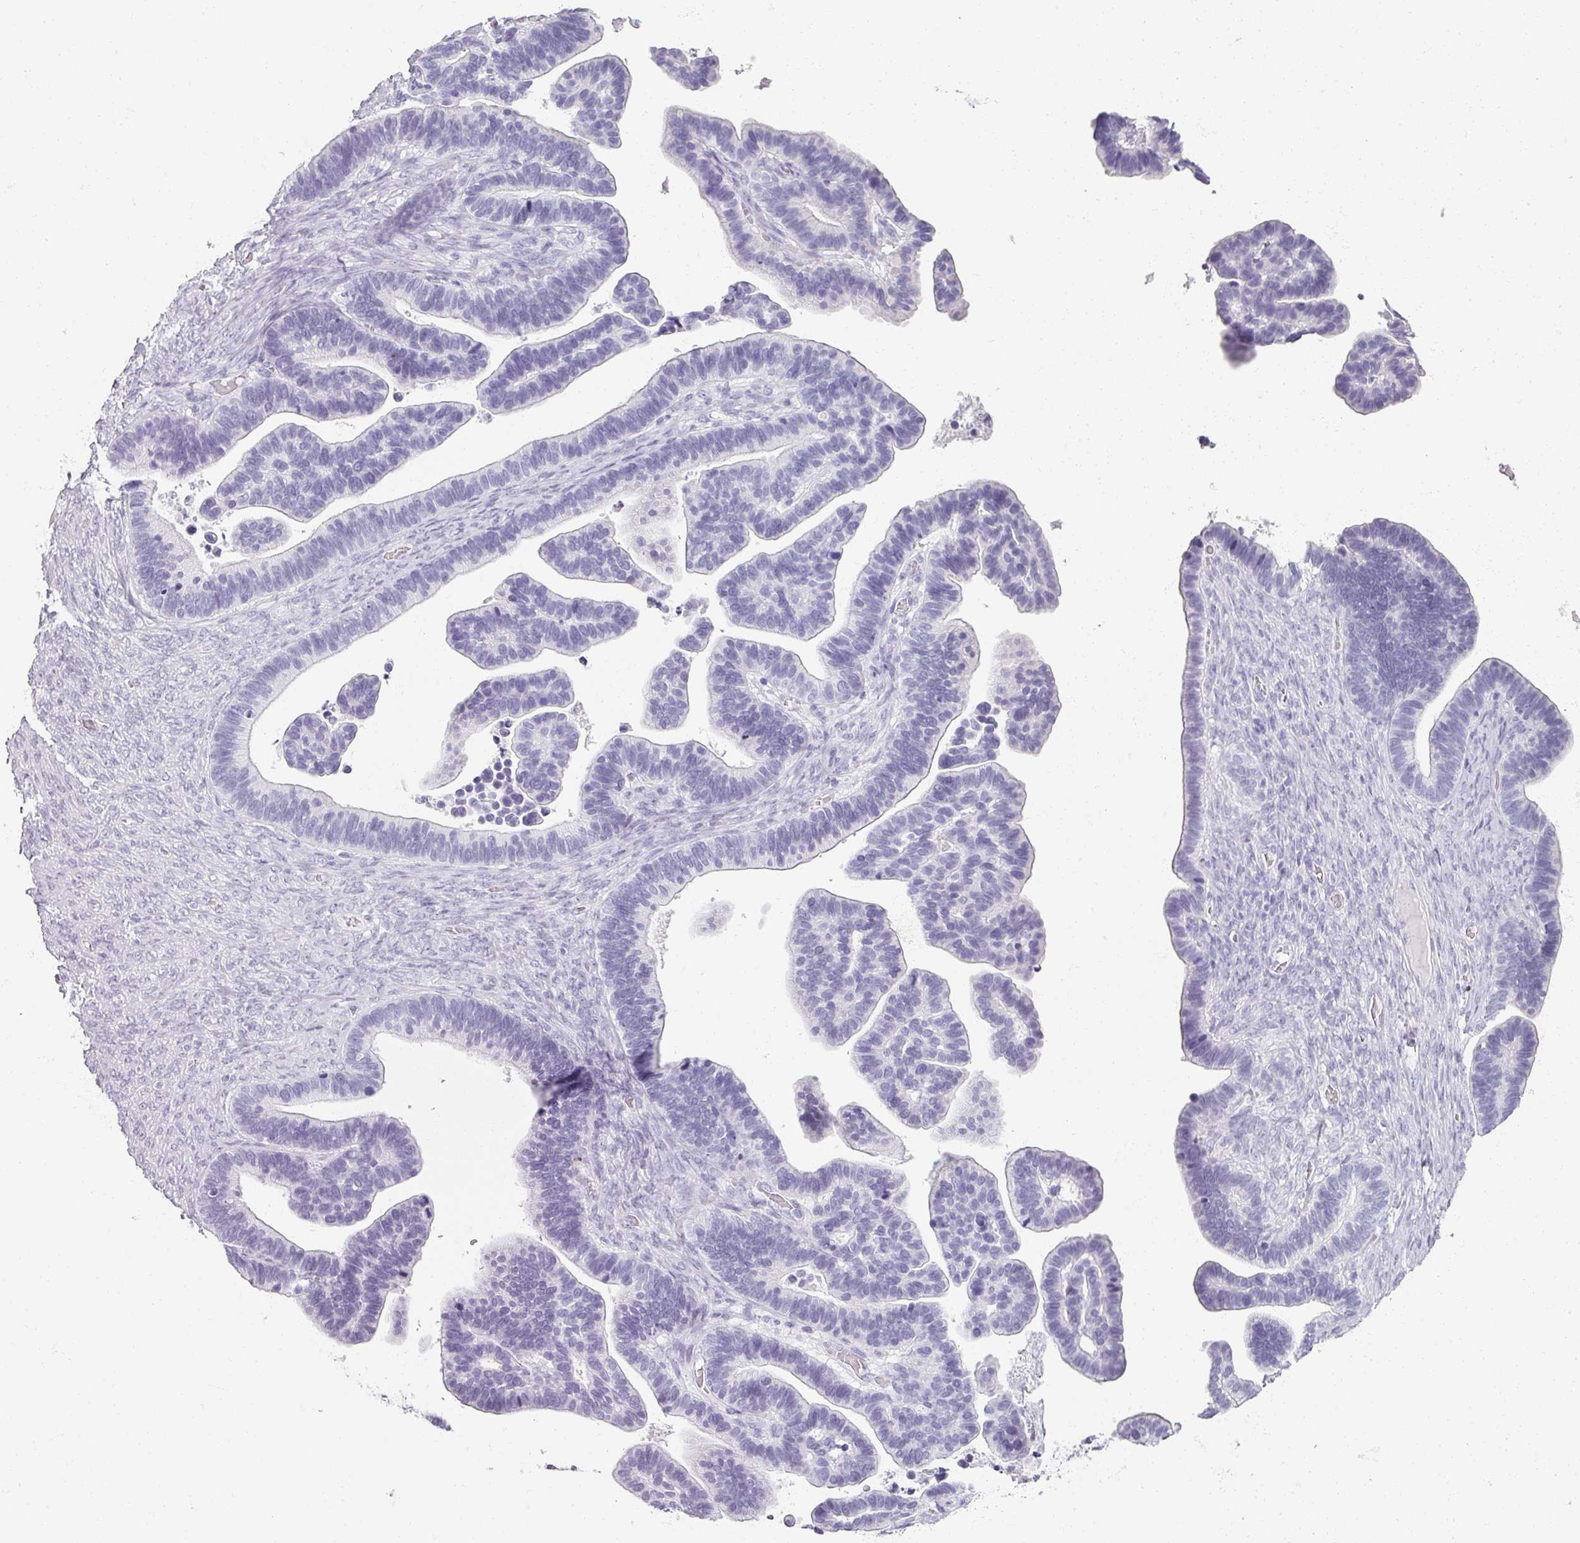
{"staining": {"intensity": "negative", "quantity": "none", "location": "none"}, "tissue": "ovarian cancer", "cell_type": "Tumor cells", "image_type": "cancer", "snomed": [{"axis": "morphology", "description": "Cystadenocarcinoma, serous, NOS"}, {"axis": "topography", "description": "Ovary"}], "caption": "The image reveals no significant expression in tumor cells of ovarian cancer (serous cystadenocarcinoma).", "gene": "REG3G", "patient": {"sex": "female", "age": 56}}